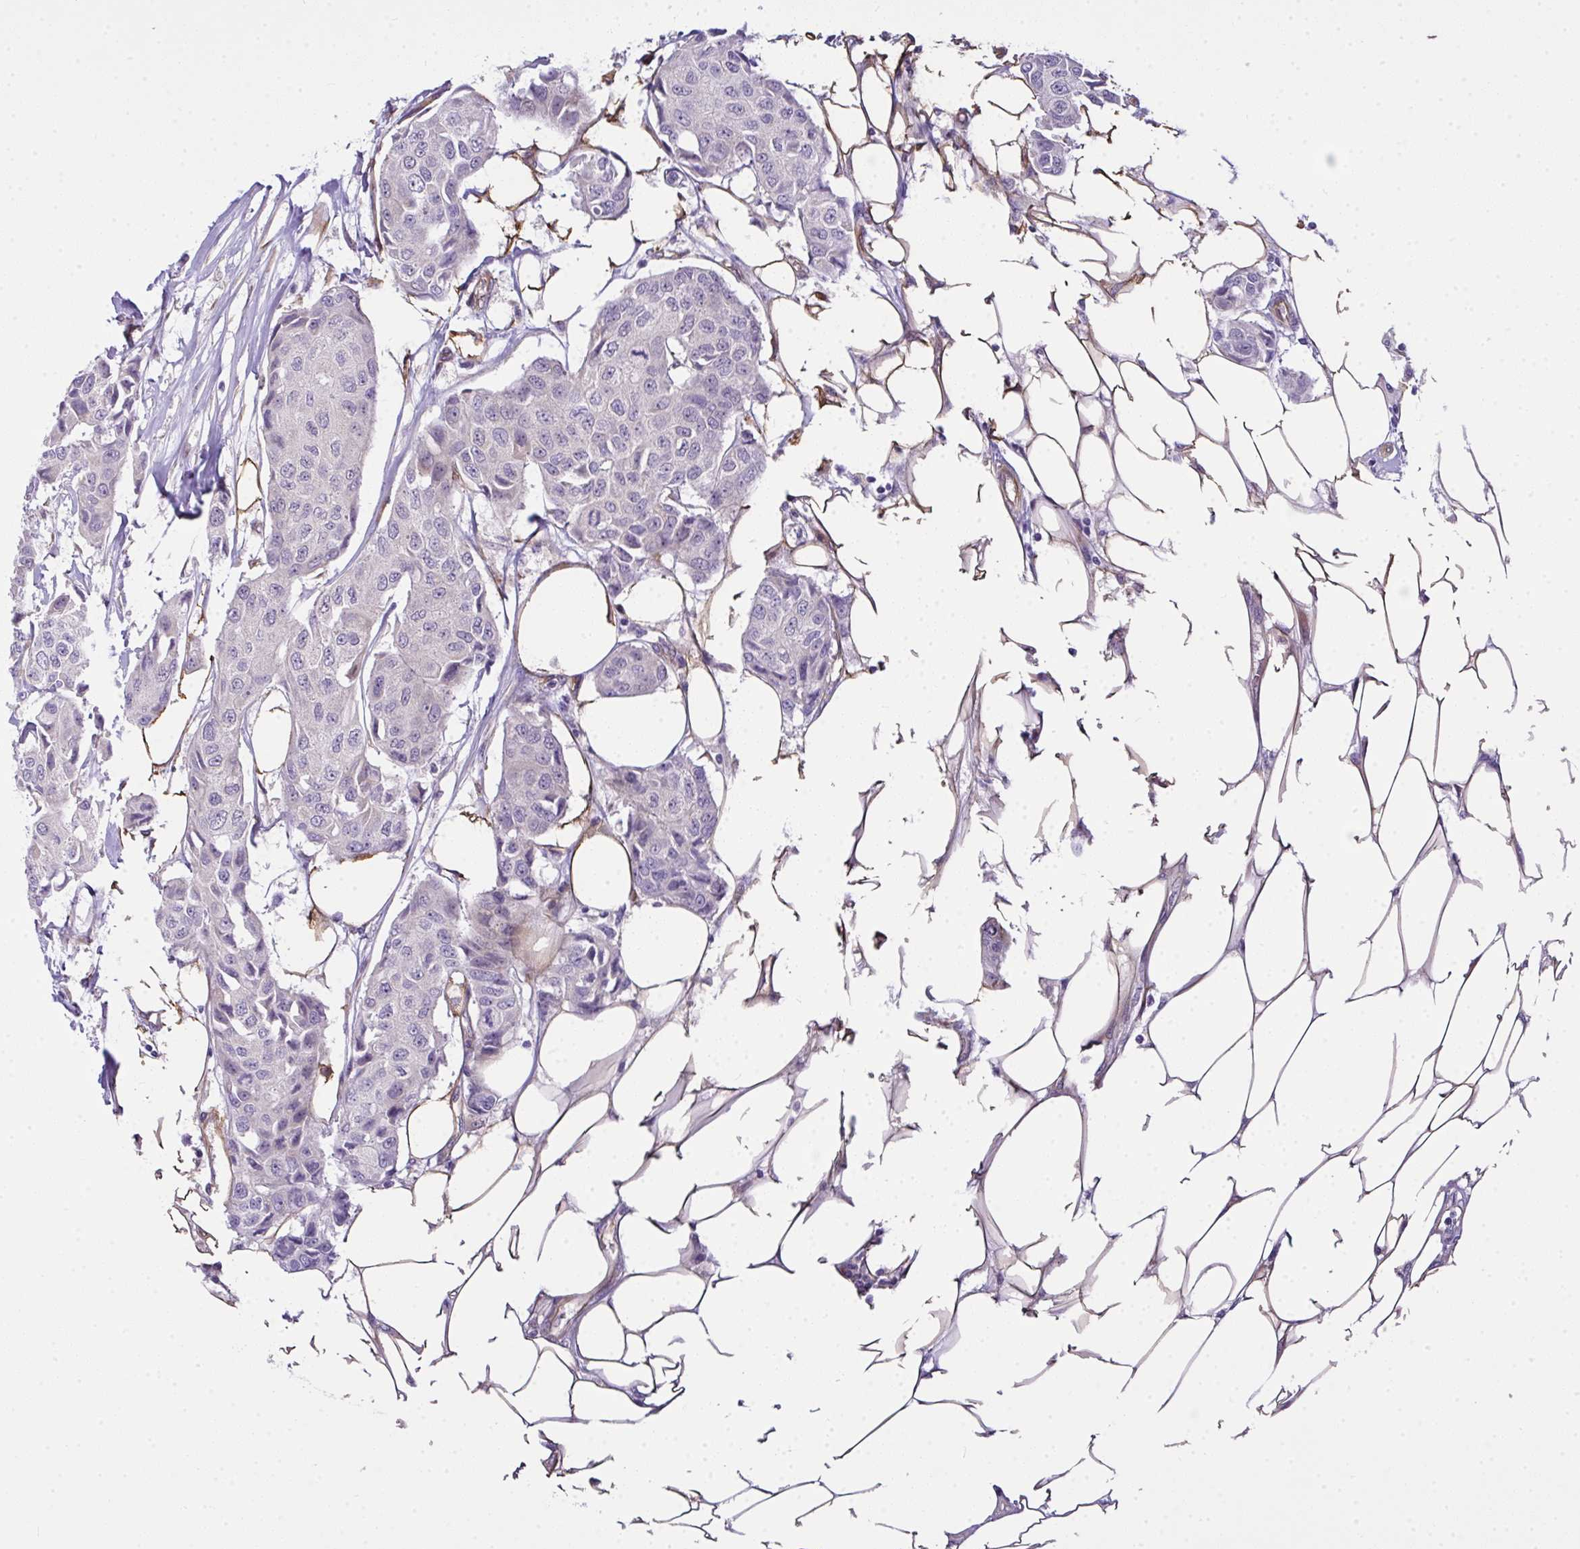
{"staining": {"intensity": "negative", "quantity": "none", "location": "none"}, "tissue": "breast cancer", "cell_type": "Tumor cells", "image_type": "cancer", "snomed": [{"axis": "morphology", "description": "Duct carcinoma"}, {"axis": "topography", "description": "Breast"}, {"axis": "topography", "description": "Lymph node"}], "caption": "DAB (3,3'-diaminobenzidine) immunohistochemical staining of human breast cancer reveals no significant expression in tumor cells.", "gene": "RSKR", "patient": {"sex": "female", "age": 80}}